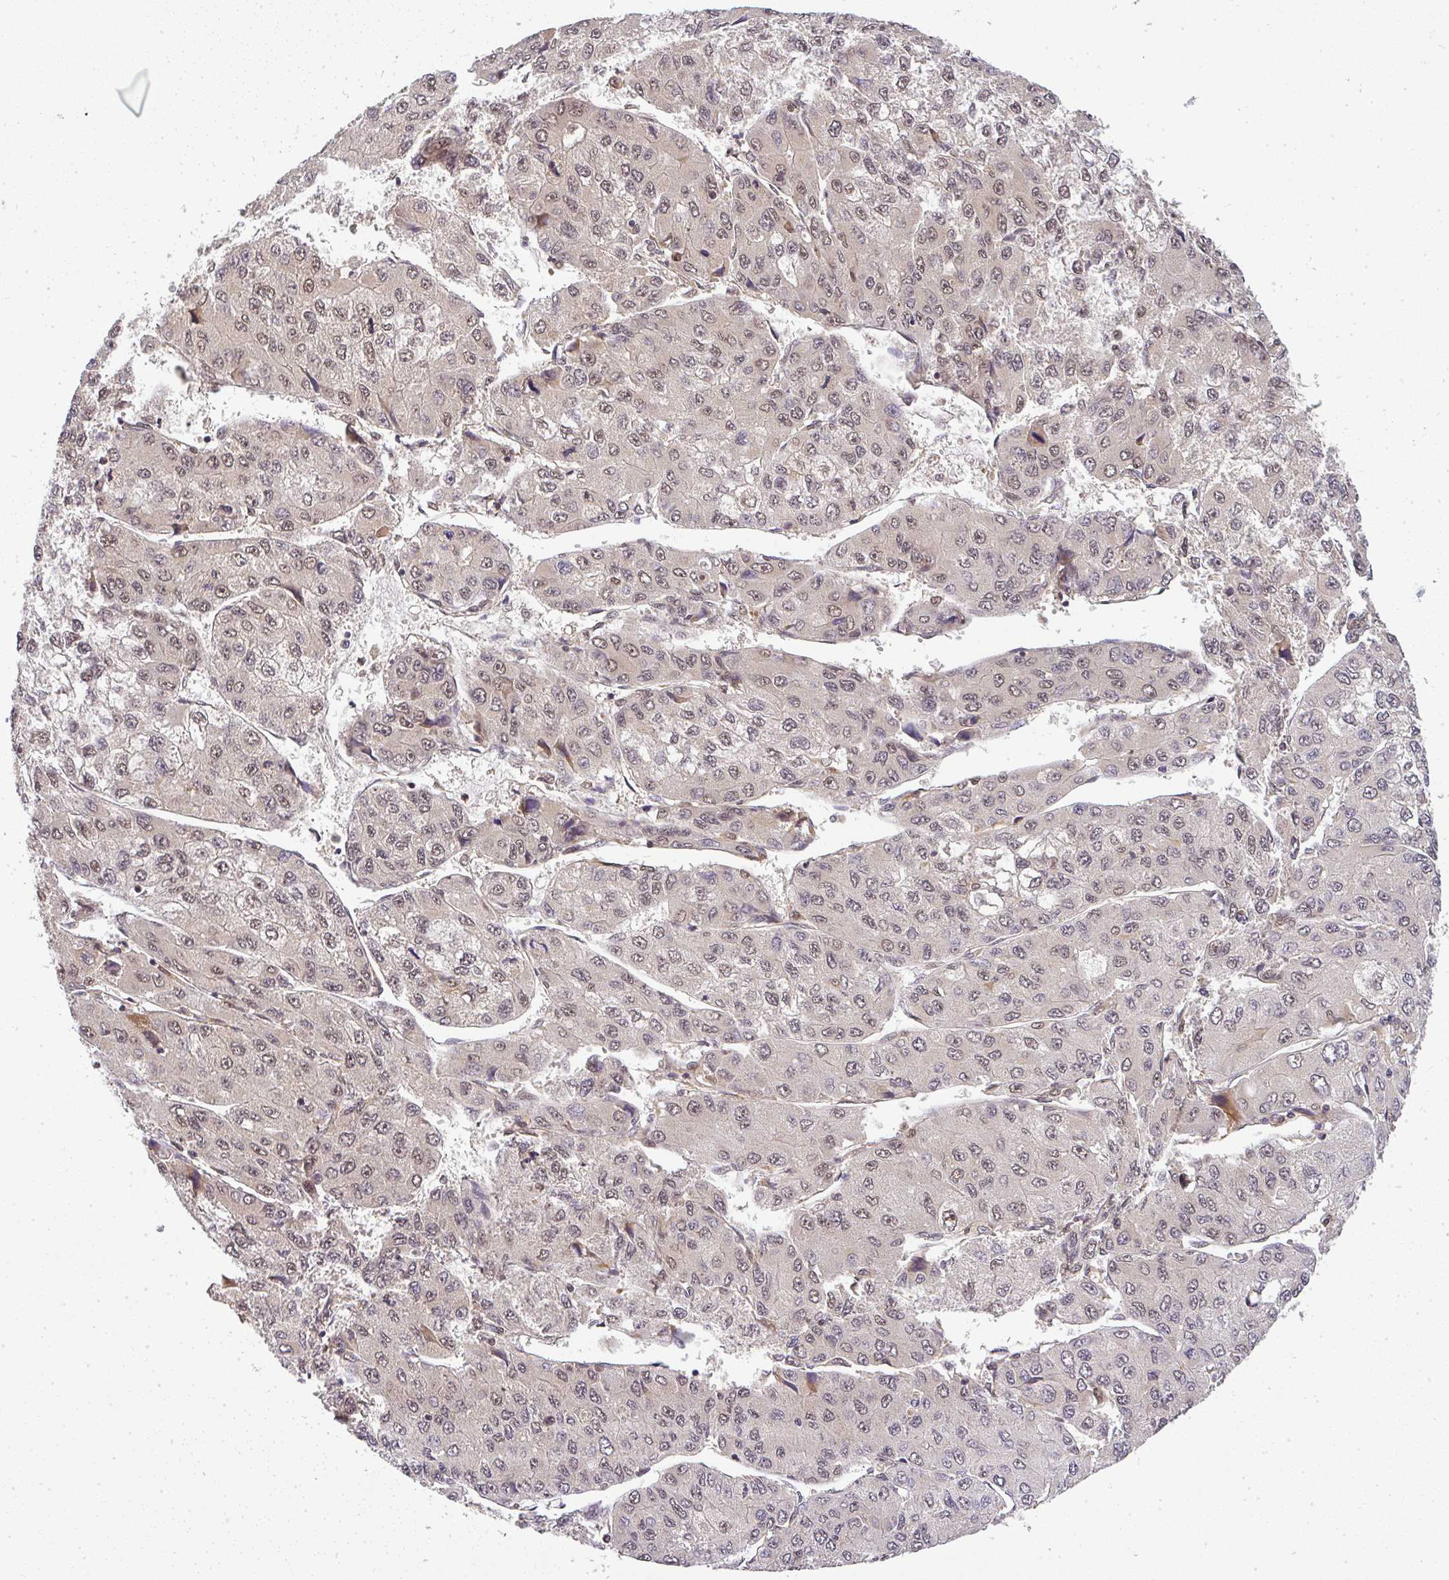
{"staining": {"intensity": "weak", "quantity": ">75%", "location": "nuclear"}, "tissue": "liver cancer", "cell_type": "Tumor cells", "image_type": "cancer", "snomed": [{"axis": "morphology", "description": "Carcinoma, Hepatocellular, NOS"}, {"axis": "topography", "description": "Liver"}], "caption": "Liver cancer (hepatocellular carcinoma) stained with a protein marker demonstrates weak staining in tumor cells.", "gene": "FAM153A", "patient": {"sex": "female", "age": 66}}